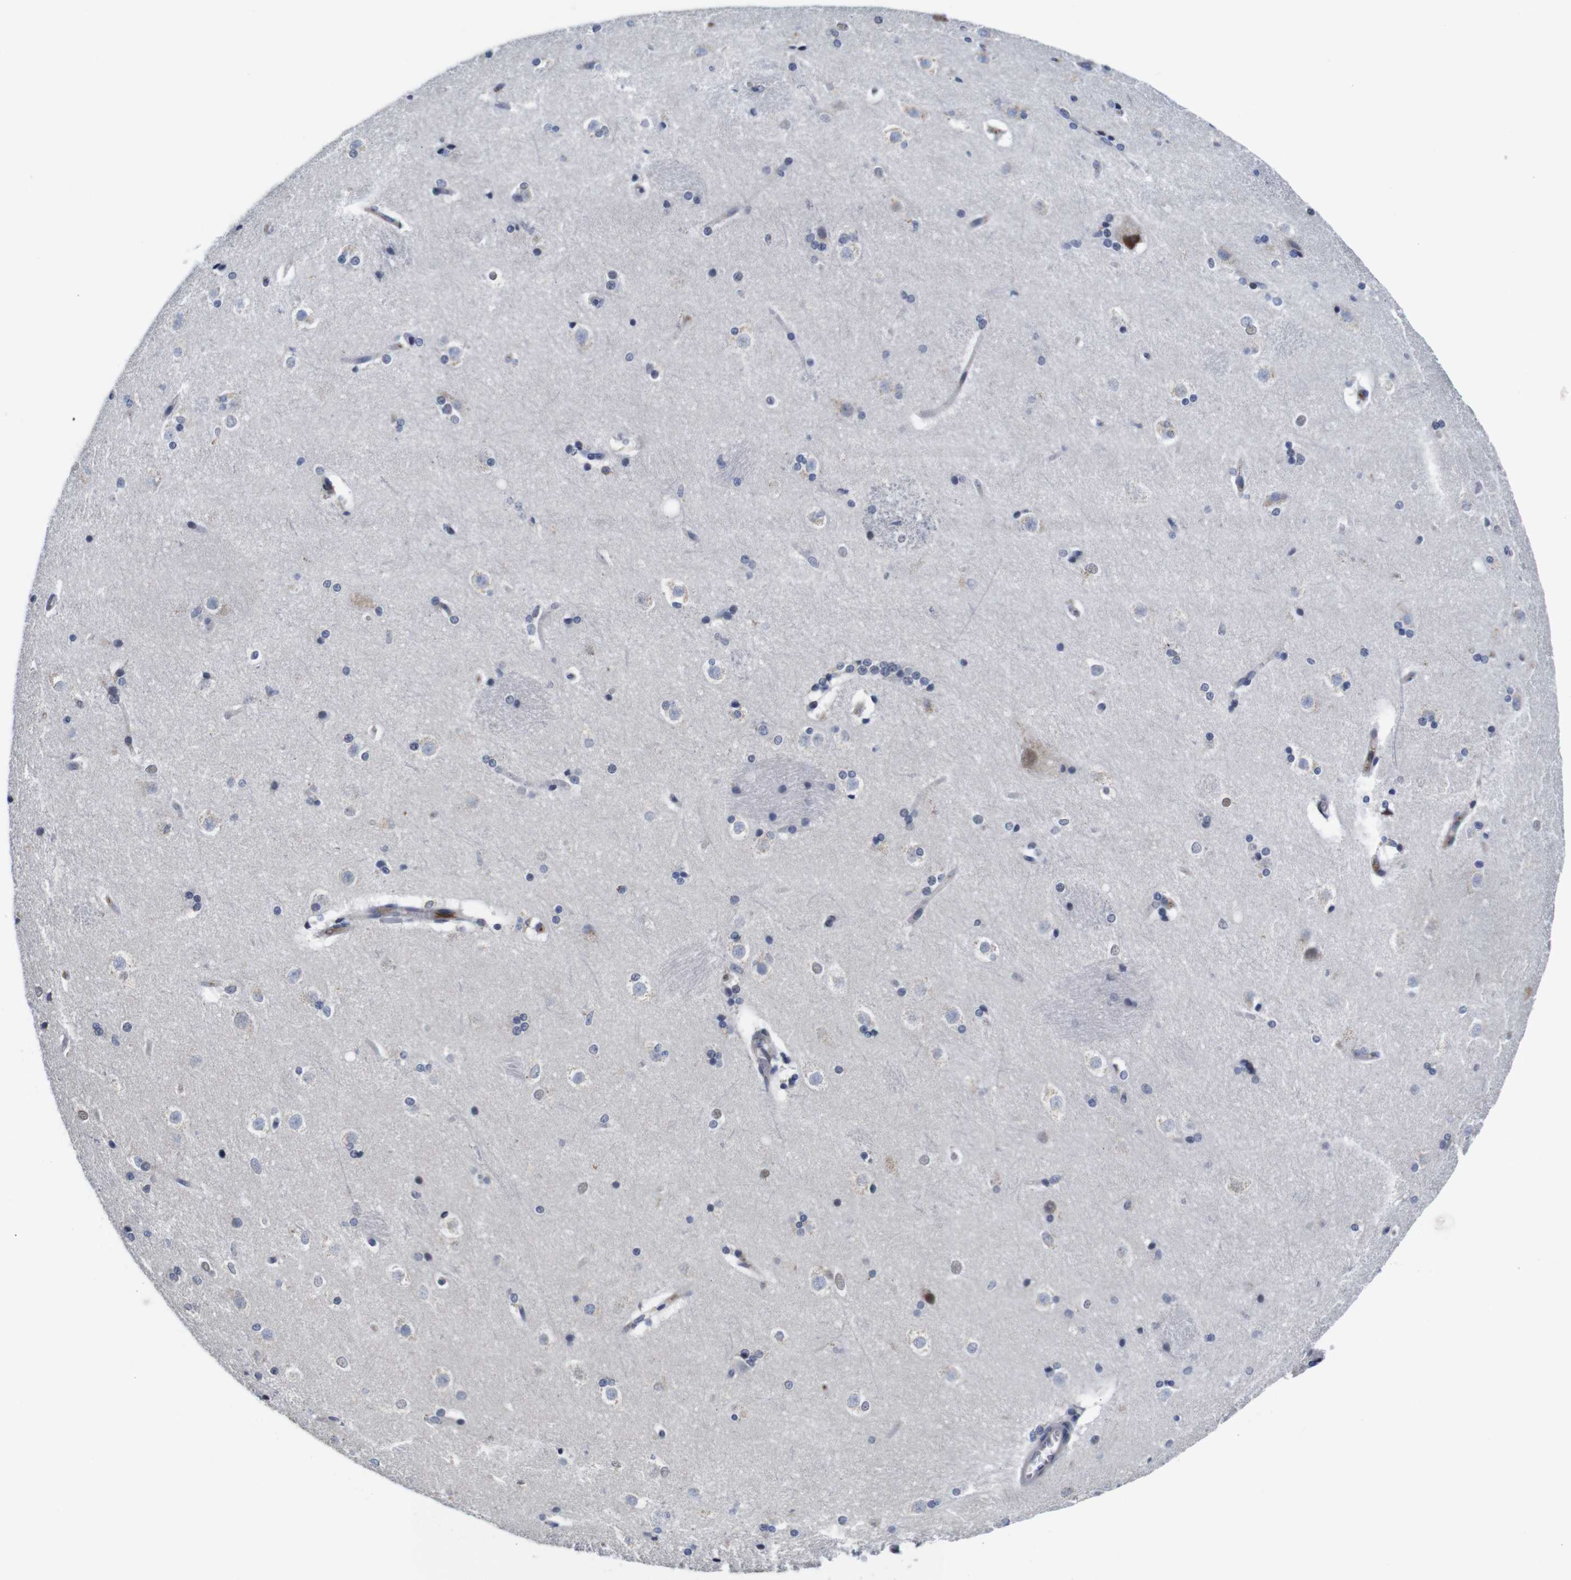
{"staining": {"intensity": "negative", "quantity": "none", "location": "none"}, "tissue": "caudate", "cell_type": "Glial cells", "image_type": "normal", "snomed": [{"axis": "morphology", "description": "Normal tissue, NOS"}, {"axis": "topography", "description": "Lateral ventricle wall"}], "caption": "This is an immunohistochemistry micrograph of unremarkable caudate. There is no expression in glial cells.", "gene": "FURIN", "patient": {"sex": "female", "age": 19}}